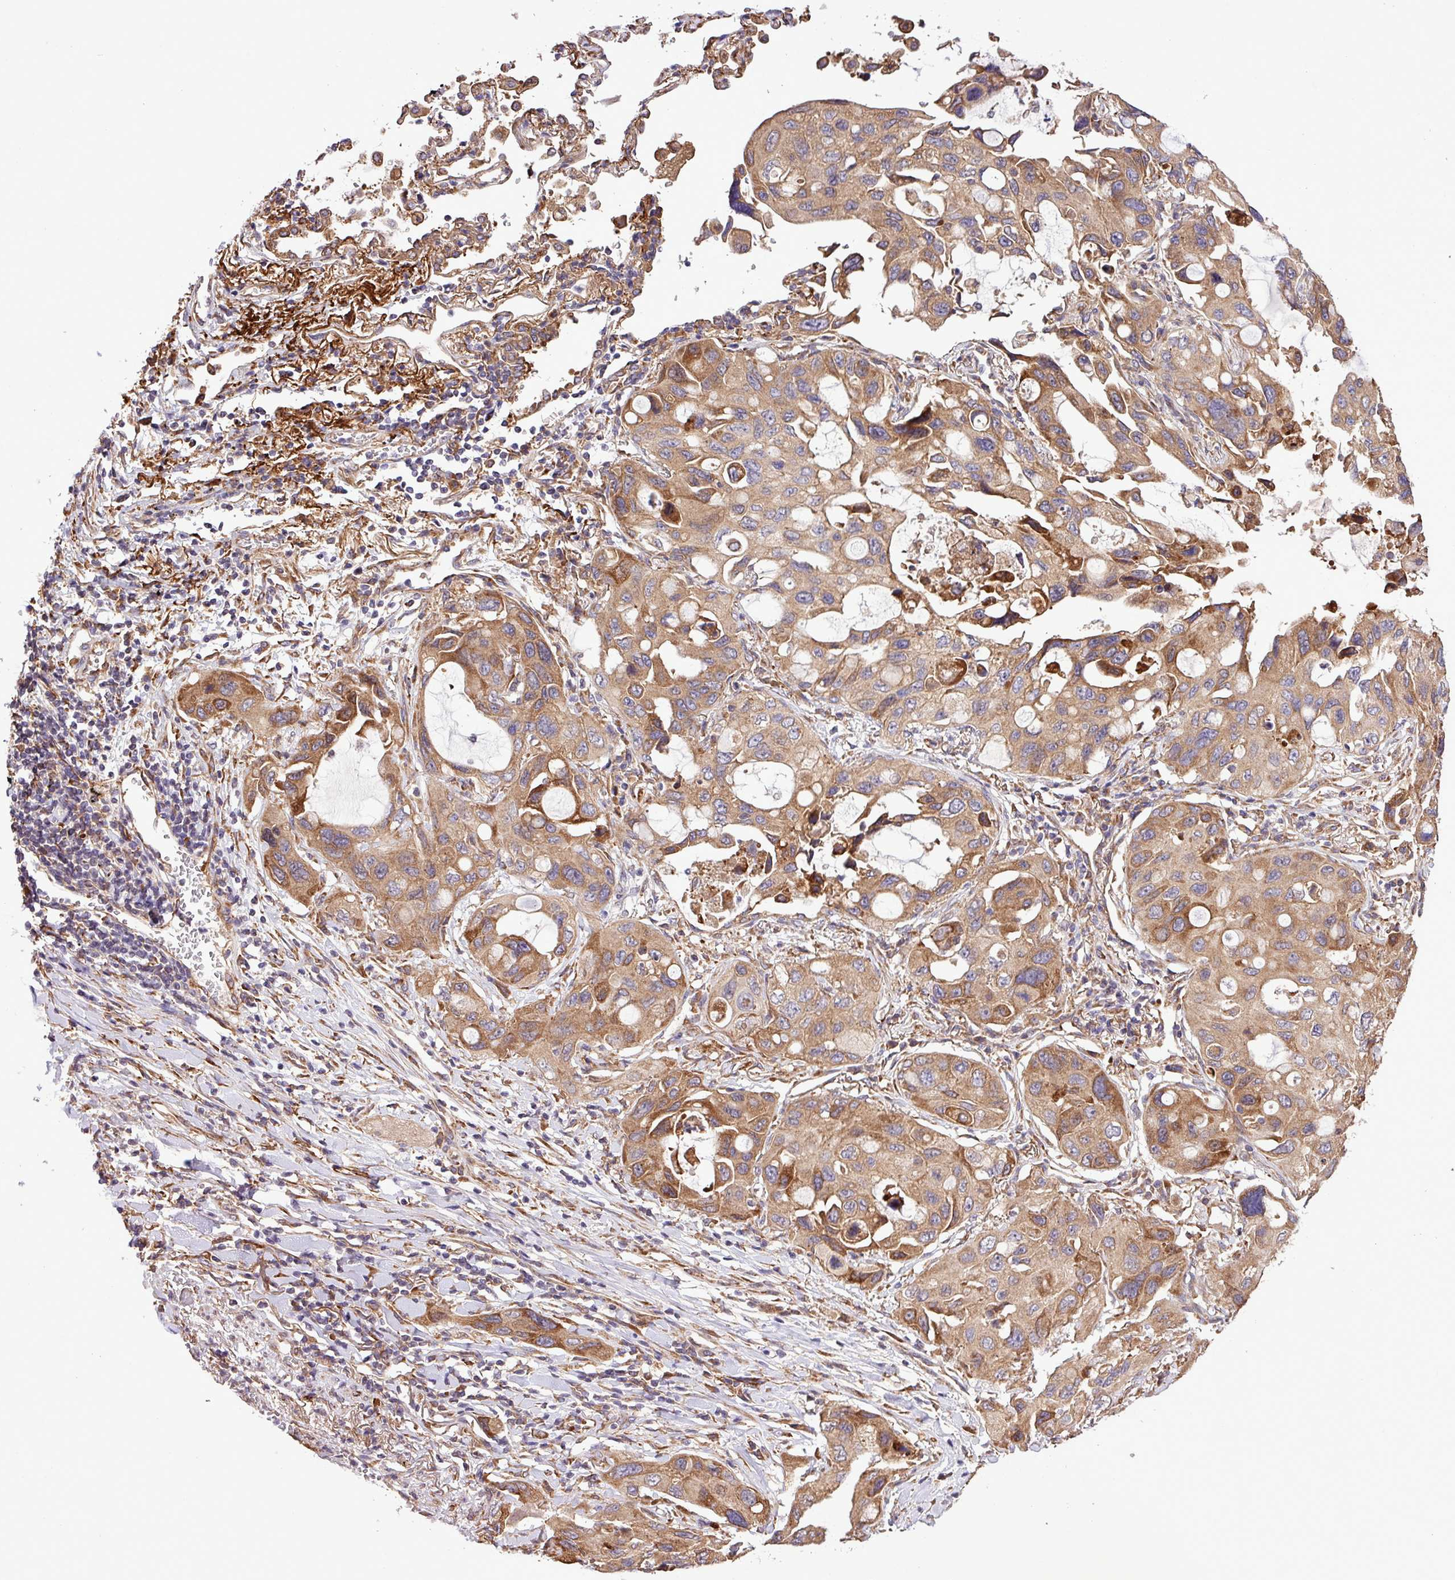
{"staining": {"intensity": "moderate", "quantity": ">75%", "location": "cytoplasmic/membranous"}, "tissue": "lung cancer", "cell_type": "Tumor cells", "image_type": "cancer", "snomed": [{"axis": "morphology", "description": "Squamous cell carcinoma, NOS"}, {"axis": "topography", "description": "Lung"}], "caption": "Protein analysis of lung cancer (squamous cell carcinoma) tissue exhibits moderate cytoplasmic/membranous positivity in about >75% of tumor cells.", "gene": "MEGF6", "patient": {"sex": "female", "age": 73}}